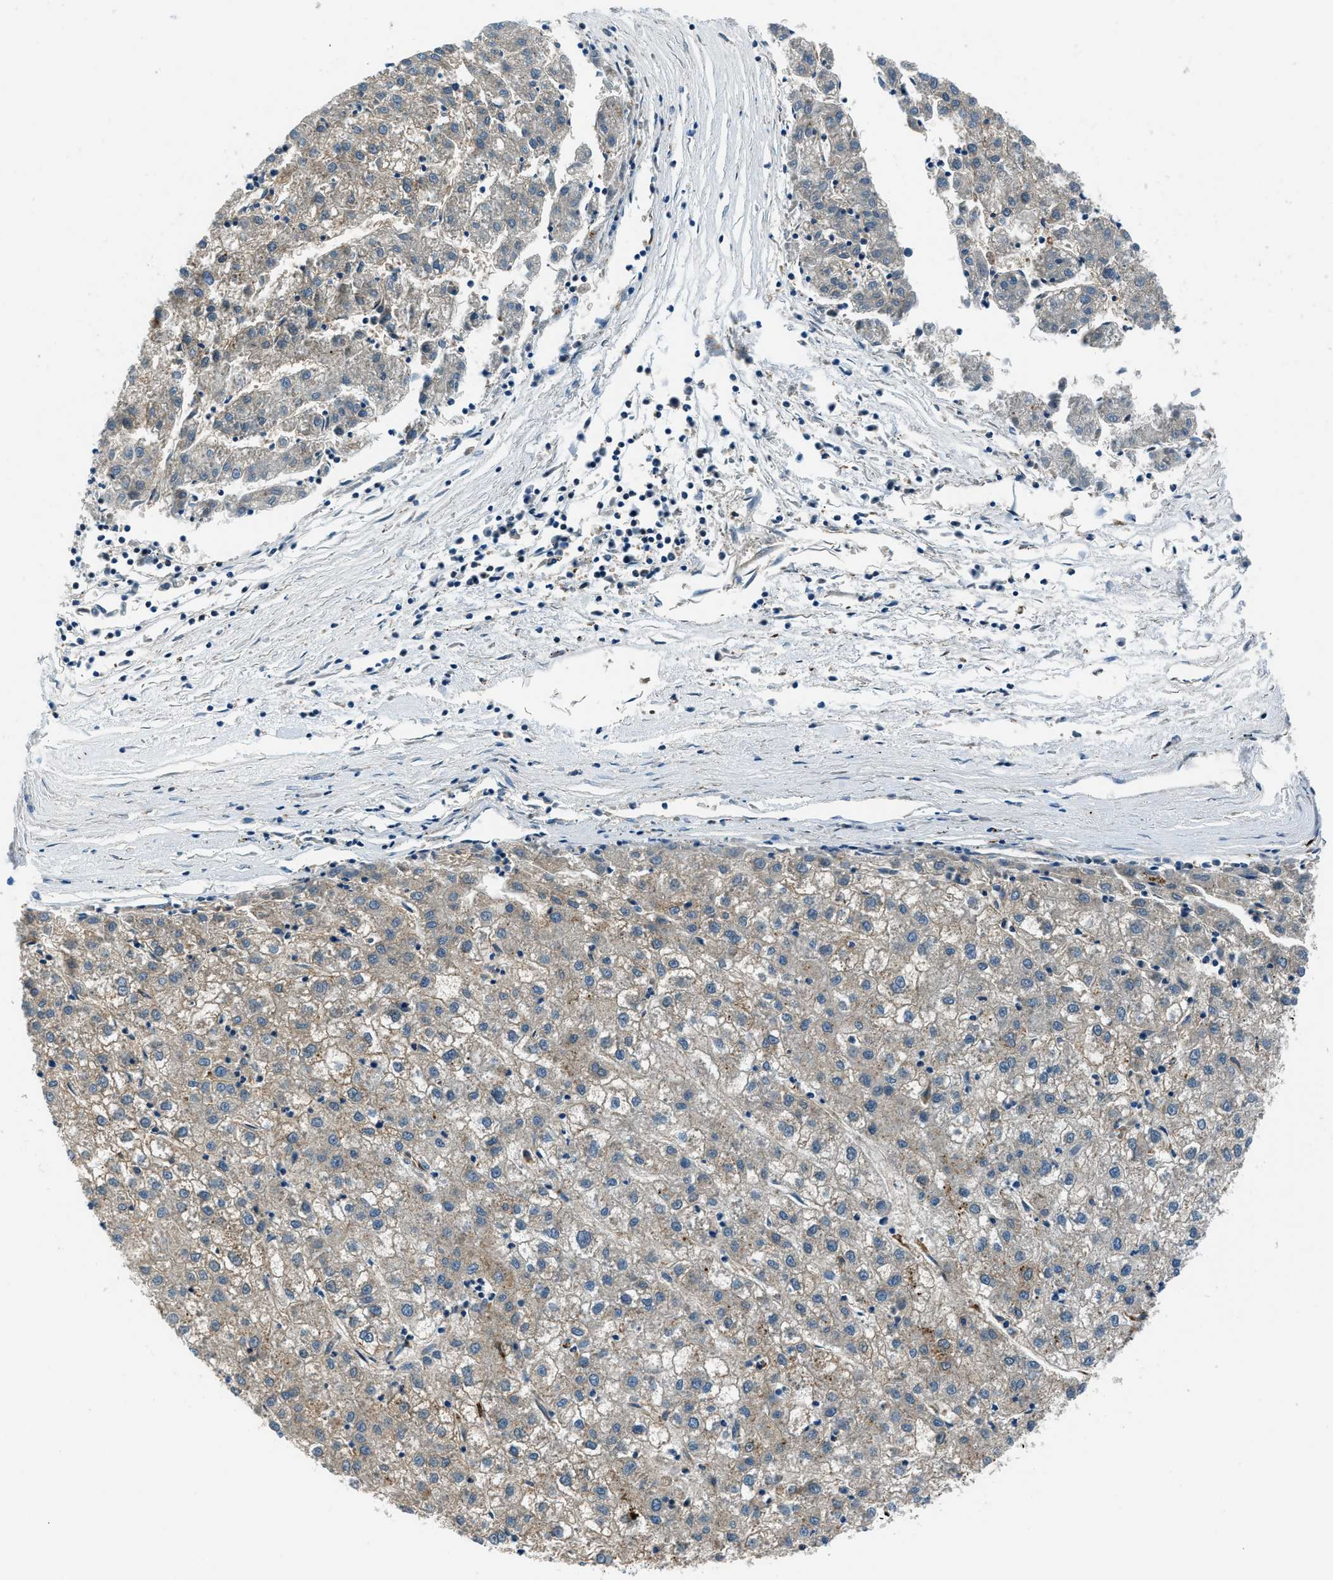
{"staining": {"intensity": "weak", "quantity": ">75%", "location": "cytoplasmic/membranous"}, "tissue": "liver cancer", "cell_type": "Tumor cells", "image_type": "cancer", "snomed": [{"axis": "morphology", "description": "Carcinoma, Hepatocellular, NOS"}, {"axis": "topography", "description": "Liver"}], "caption": "Human liver cancer (hepatocellular carcinoma) stained with a protein marker shows weak staining in tumor cells.", "gene": "SLC19A2", "patient": {"sex": "male", "age": 72}}